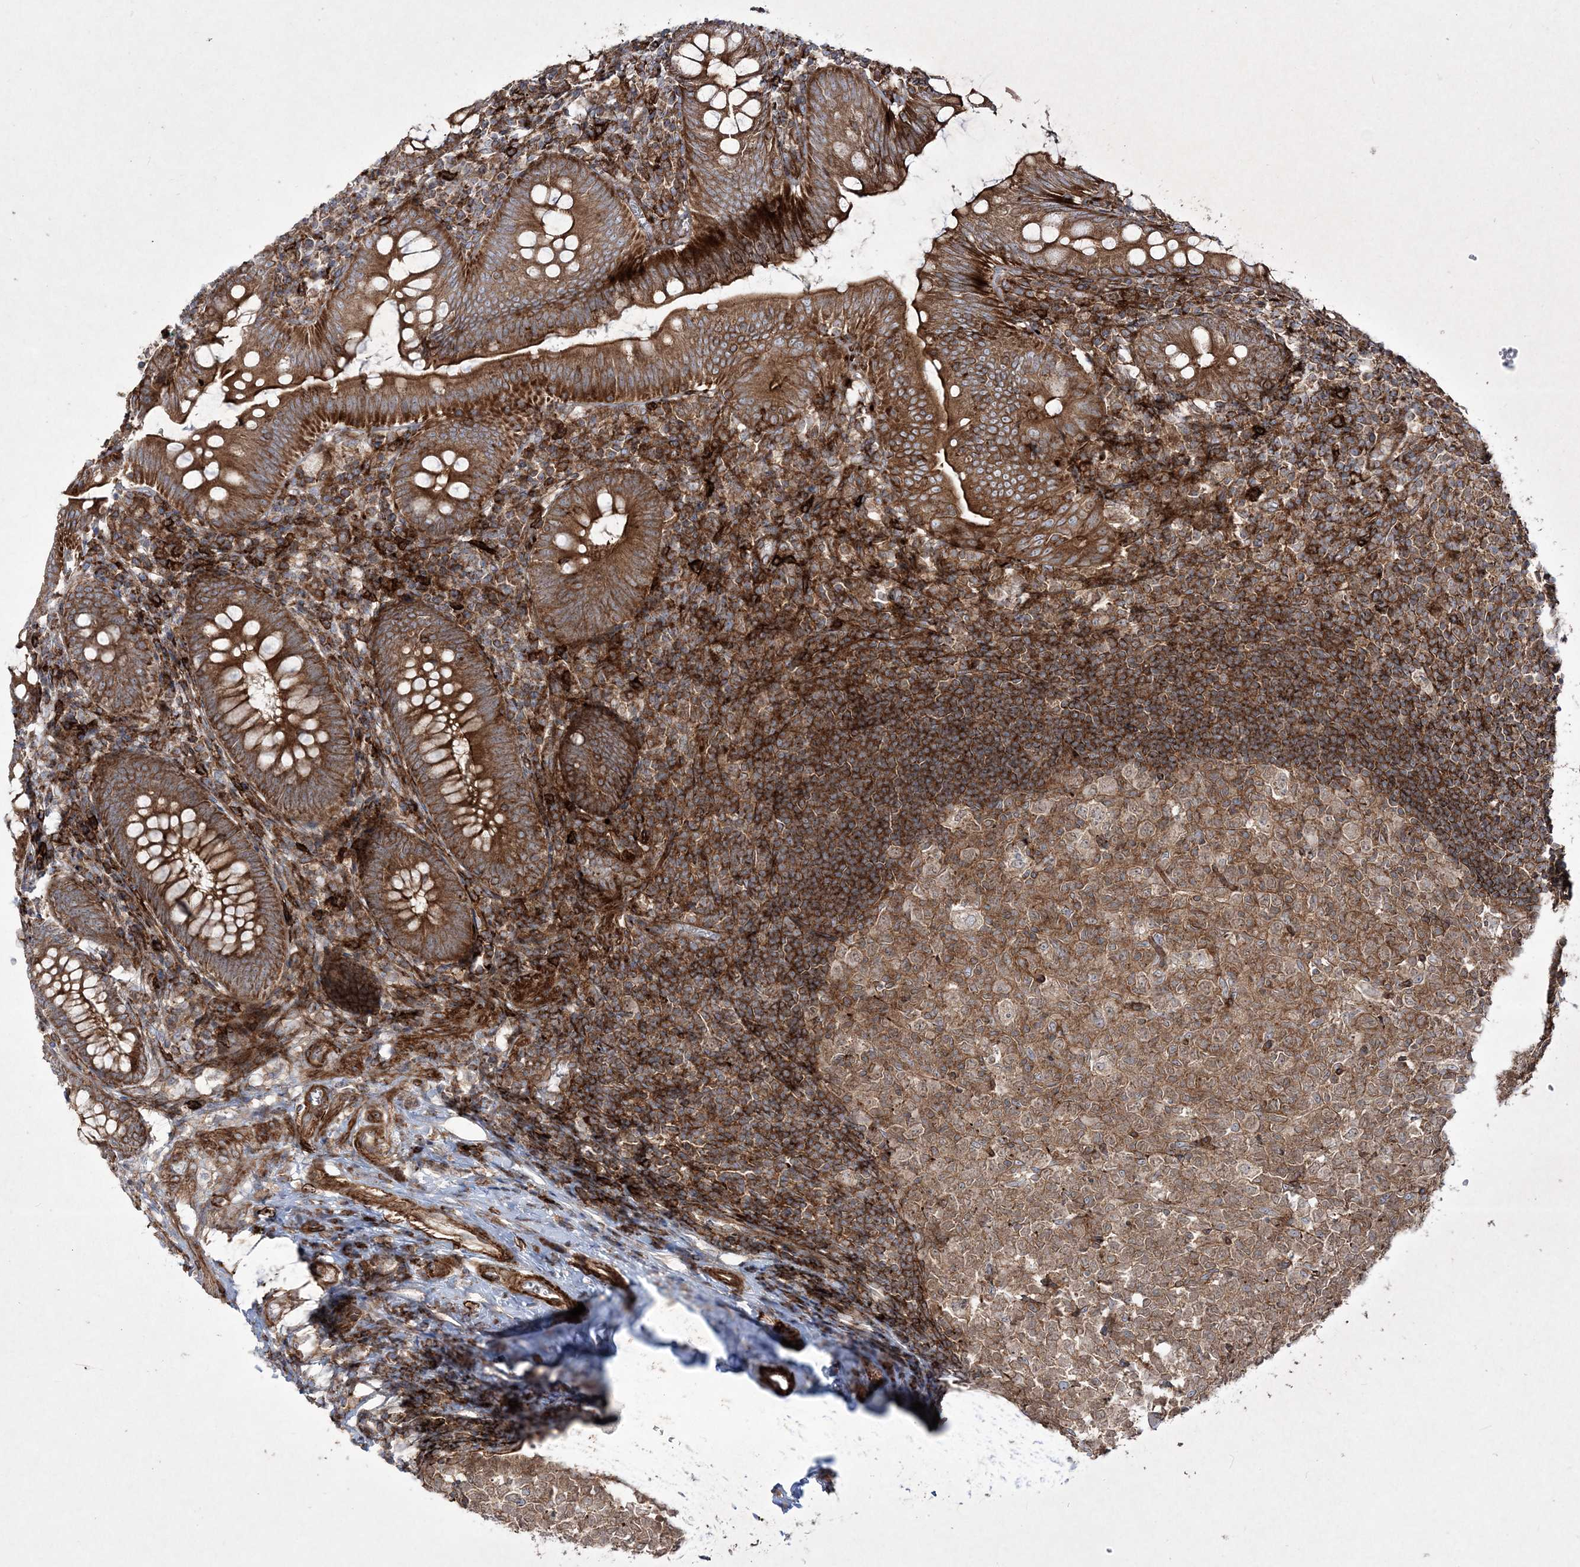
{"staining": {"intensity": "strong", "quantity": ">75%", "location": "cytoplasmic/membranous"}, "tissue": "appendix", "cell_type": "Glandular cells", "image_type": "normal", "snomed": [{"axis": "morphology", "description": "Normal tissue, NOS"}, {"axis": "topography", "description": "Appendix"}], "caption": "A high amount of strong cytoplasmic/membranous staining is appreciated in approximately >75% of glandular cells in unremarkable appendix.", "gene": "RICTOR", "patient": {"sex": "male", "age": 14}}